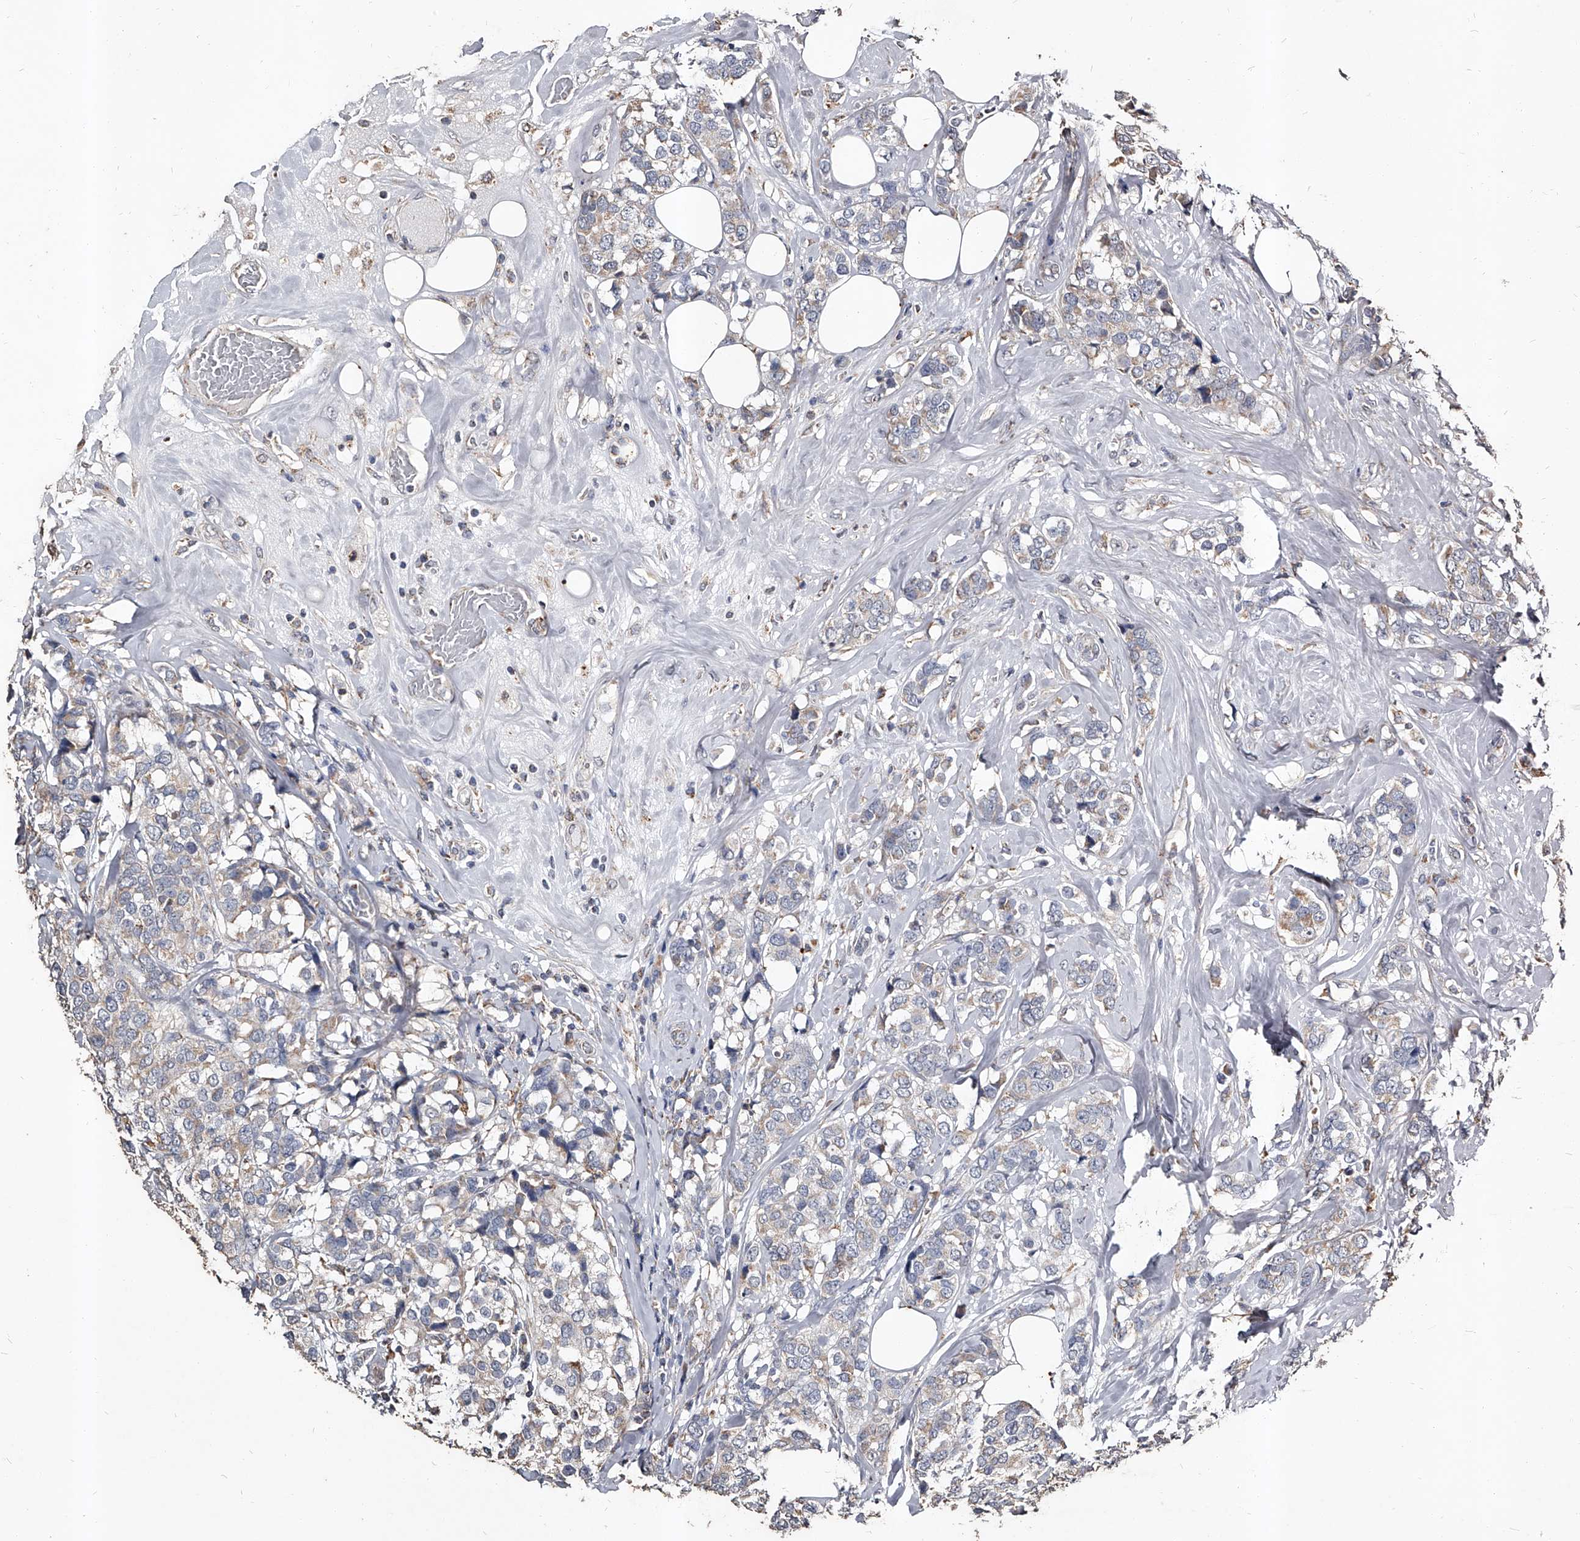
{"staining": {"intensity": "weak", "quantity": "<25%", "location": "cytoplasmic/membranous"}, "tissue": "breast cancer", "cell_type": "Tumor cells", "image_type": "cancer", "snomed": [{"axis": "morphology", "description": "Lobular carcinoma"}, {"axis": "topography", "description": "Breast"}], "caption": "A photomicrograph of lobular carcinoma (breast) stained for a protein exhibits no brown staining in tumor cells.", "gene": "GPR183", "patient": {"sex": "female", "age": 59}}